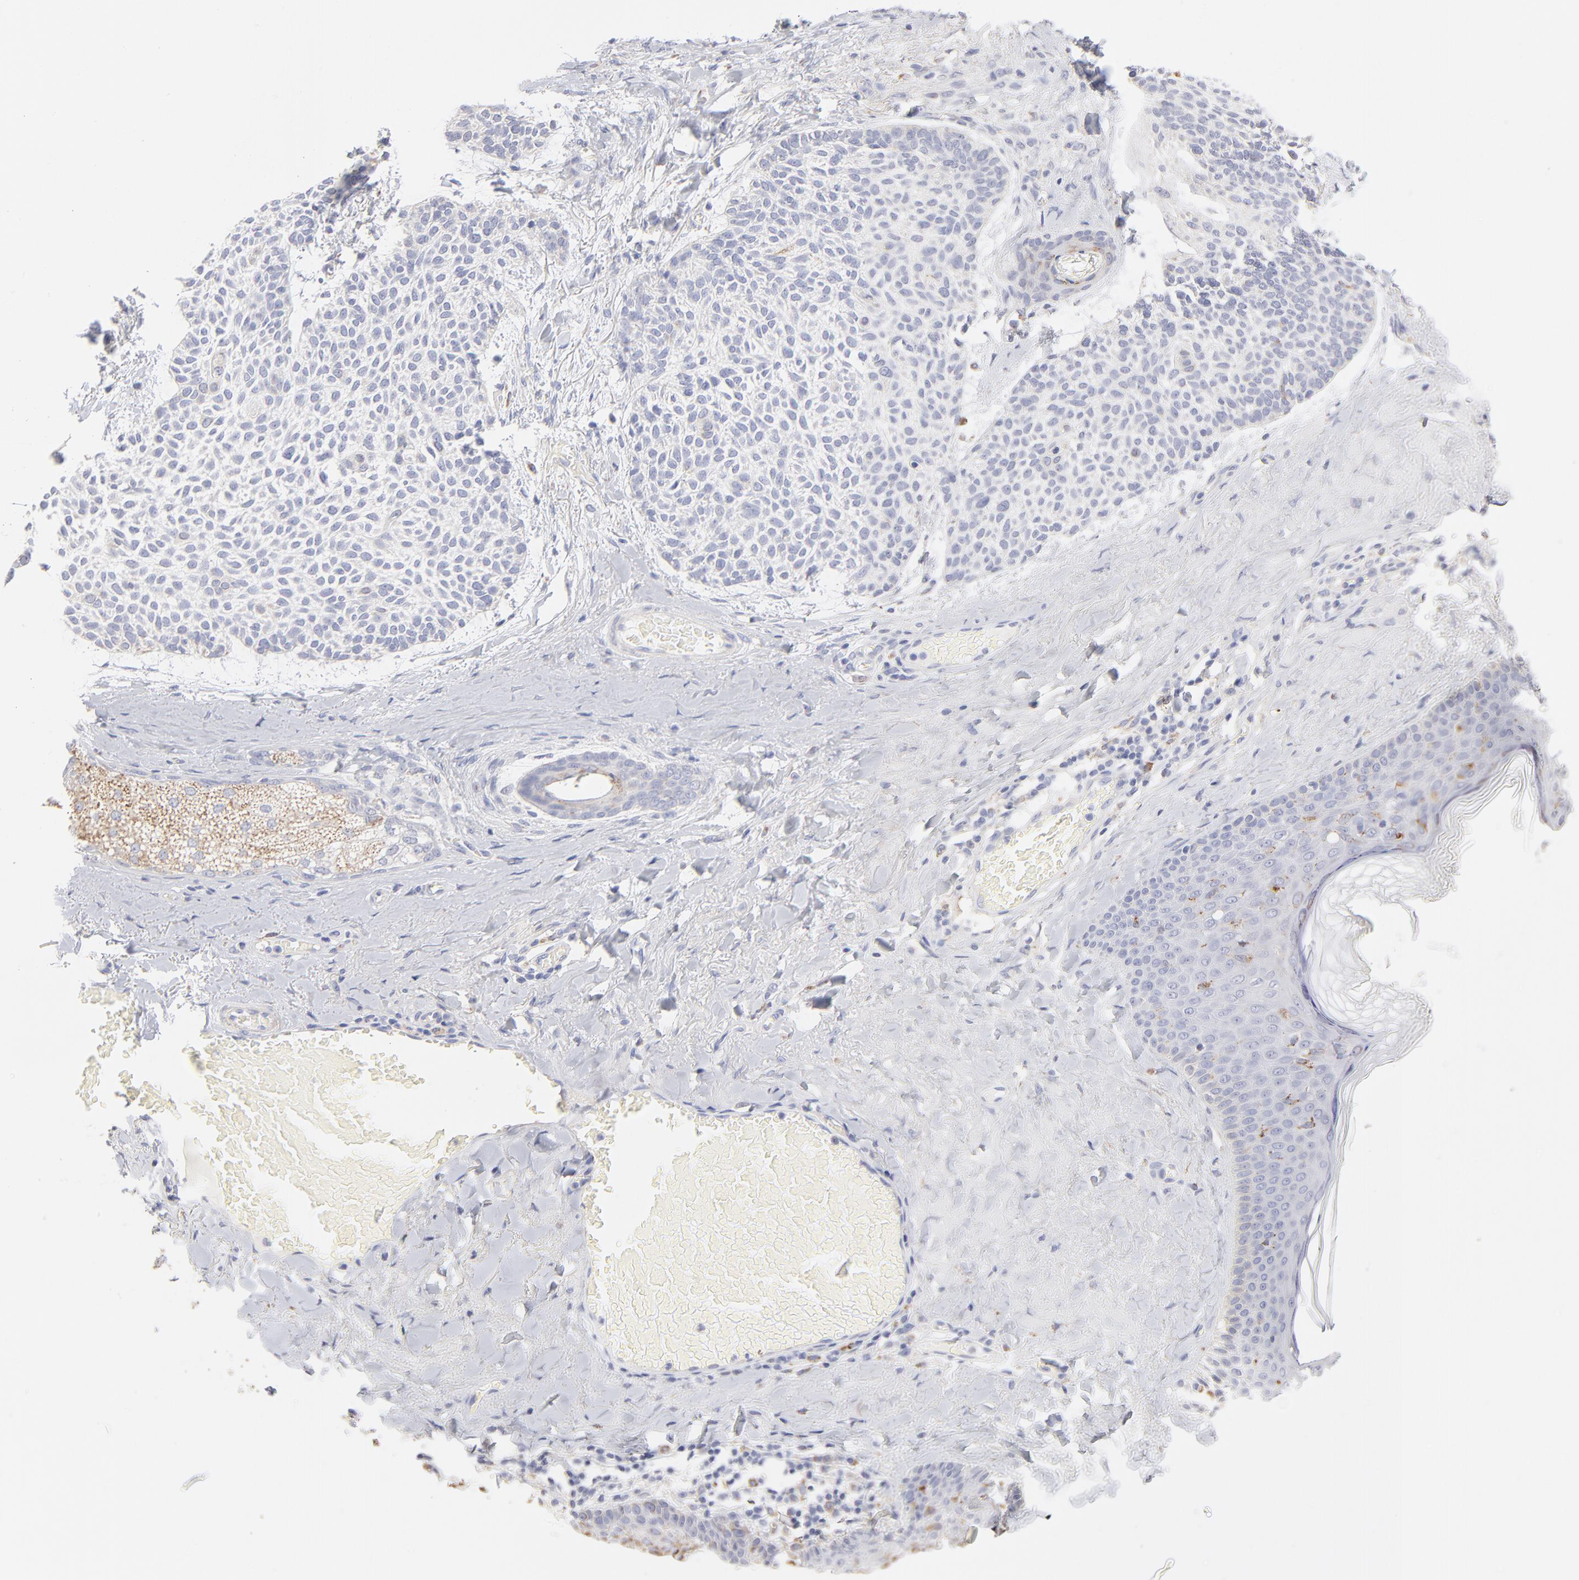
{"staining": {"intensity": "negative", "quantity": "none", "location": "none"}, "tissue": "skin cancer", "cell_type": "Tumor cells", "image_type": "cancer", "snomed": [{"axis": "morphology", "description": "Normal tissue, NOS"}, {"axis": "morphology", "description": "Basal cell carcinoma"}, {"axis": "topography", "description": "Skin"}], "caption": "Immunohistochemistry histopathology image of human skin cancer (basal cell carcinoma) stained for a protein (brown), which shows no expression in tumor cells.", "gene": "TST", "patient": {"sex": "female", "age": 70}}